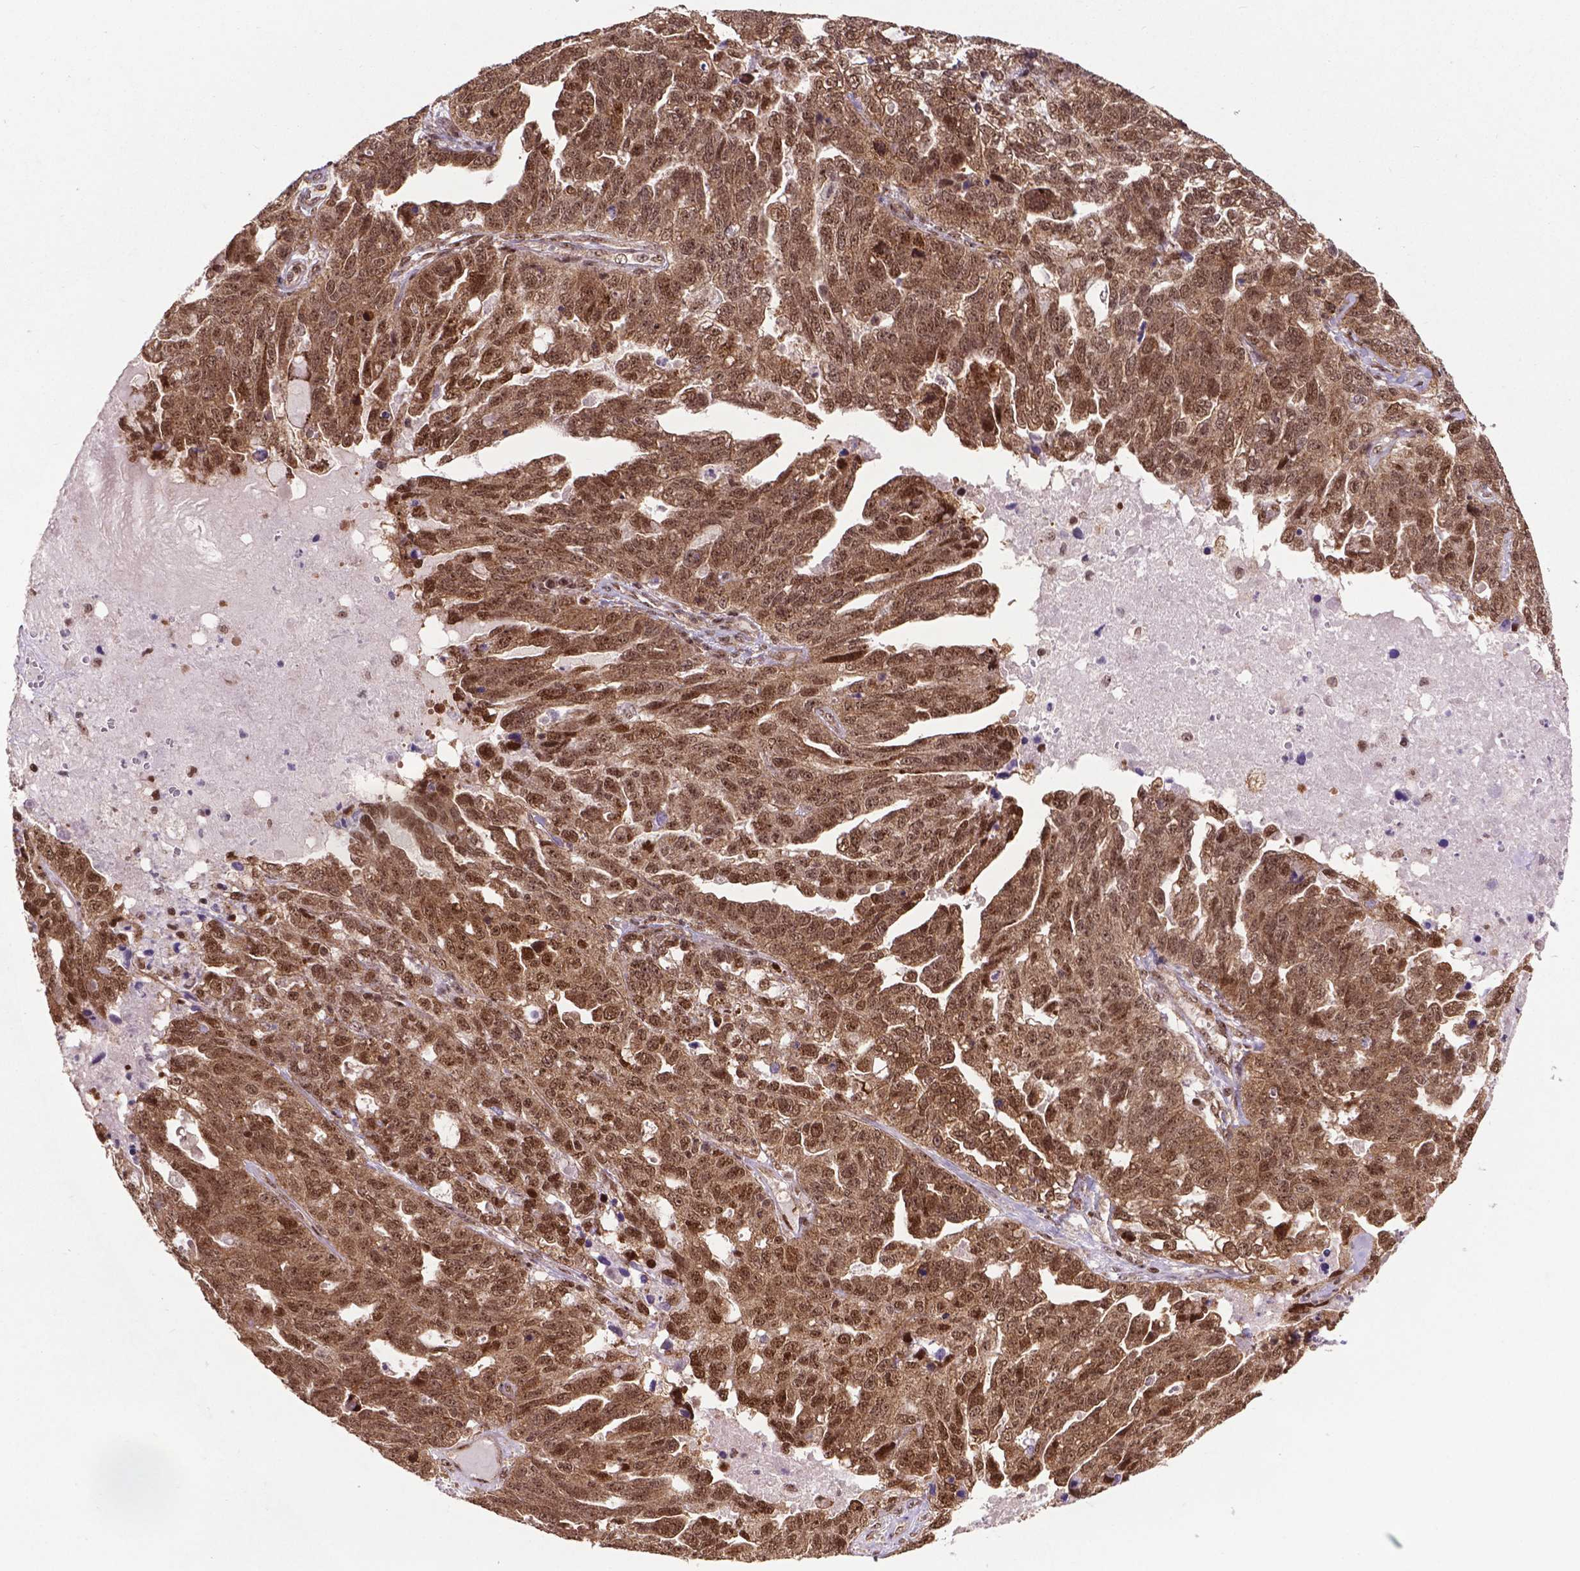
{"staining": {"intensity": "moderate", "quantity": ">75%", "location": "cytoplasmic/membranous,nuclear"}, "tissue": "ovarian cancer", "cell_type": "Tumor cells", "image_type": "cancer", "snomed": [{"axis": "morphology", "description": "Cystadenocarcinoma, serous, NOS"}, {"axis": "topography", "description": "Ovary"}], "caption": "This micrograph demonstrates IHC staining of human serous cystadenocarcinoma (ovarian), with medium moderate cytoplasmic/membranous and nuclear positivity in about >75% of tumor cells.", "gene": "CSNK2A1", "patient": {"sex": "female", "age": 71}}